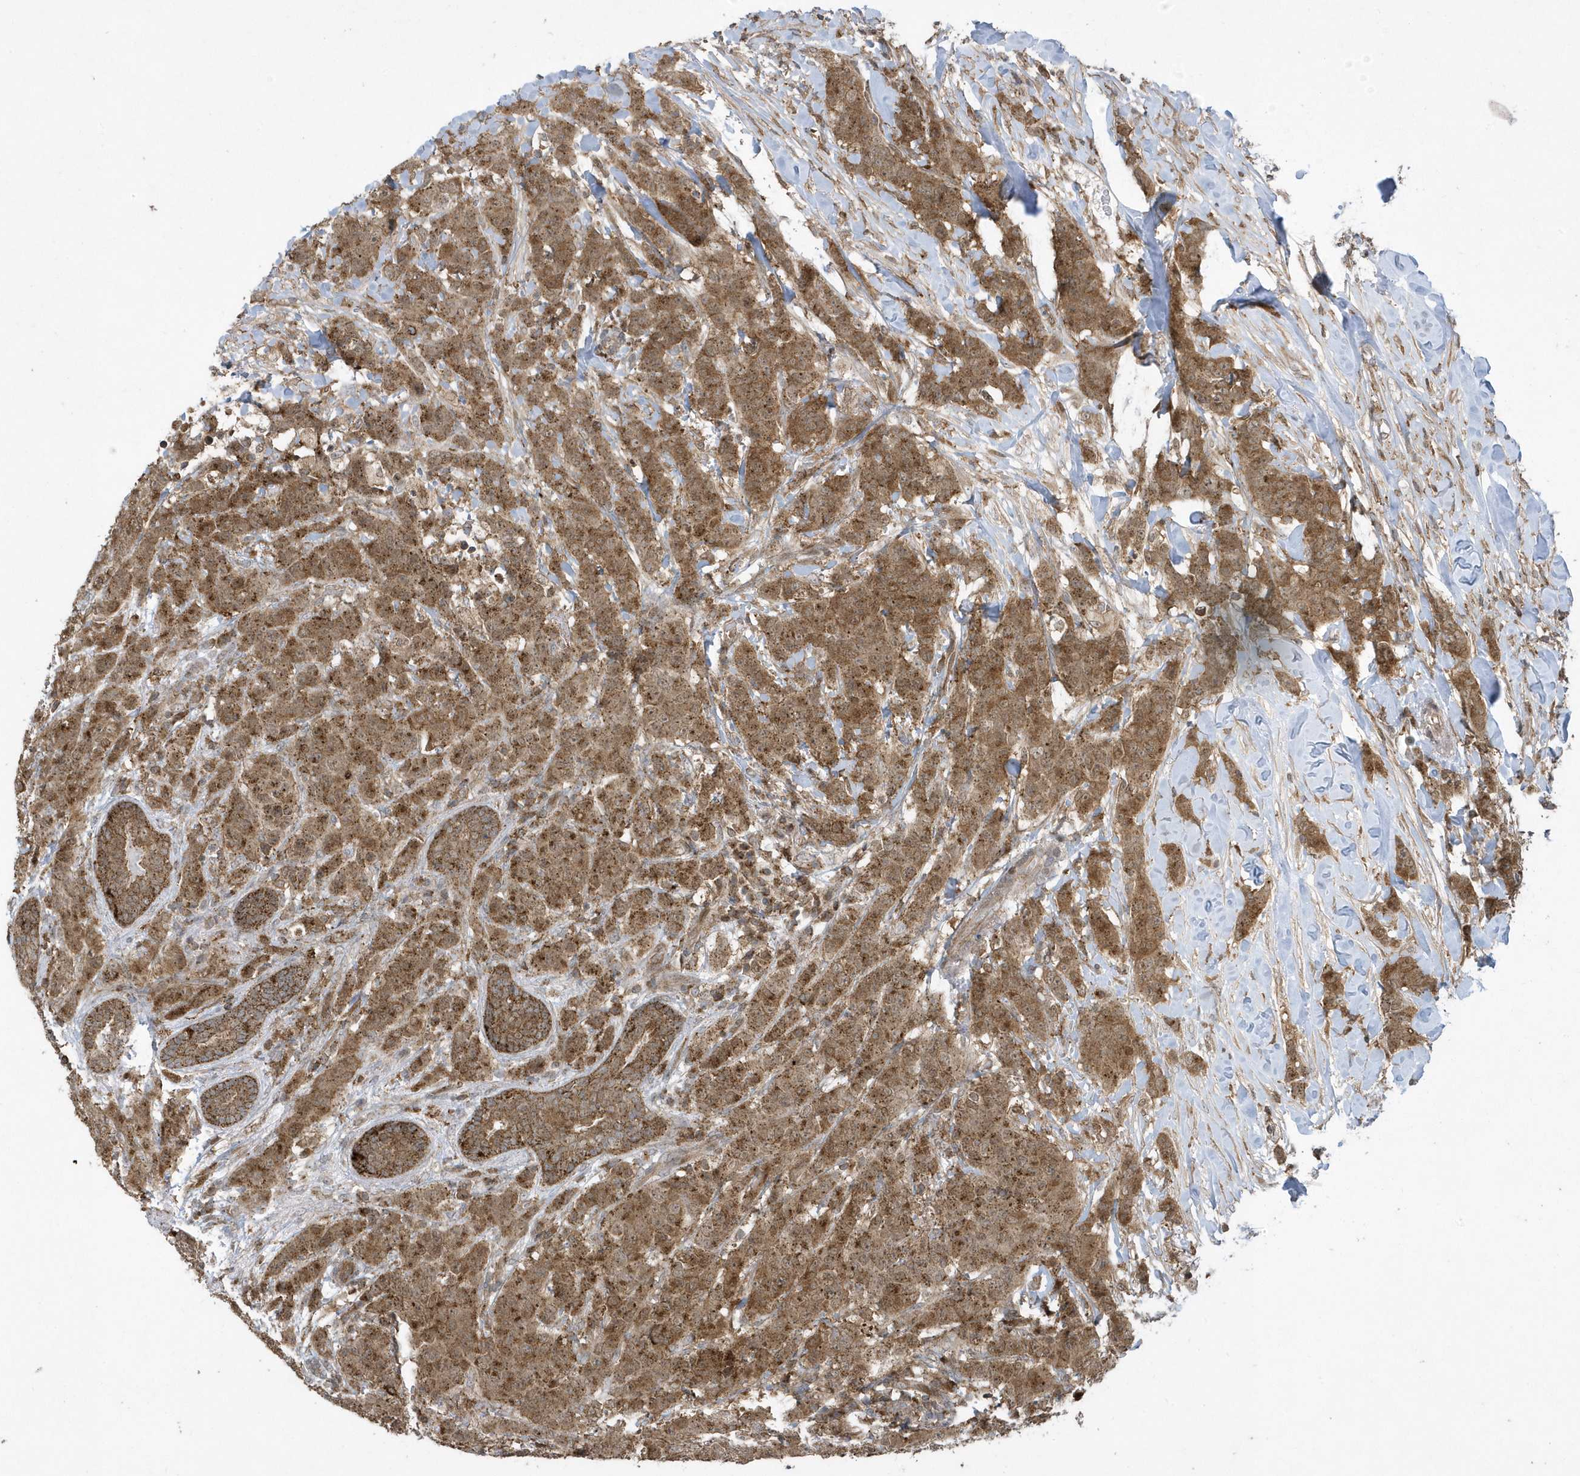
{"staining": {"intensity": "moderate", "quantity": ">75%", "location": "cytoplasmic/membranous"}, "tissue": "breast cancer", "cell_type": "Tumor cells", "image_type": "cancer", "snomed": [{"axis": "morphology", "description": "Duct carcinoma"}, {"axis": "topography", "description": "Breast"}], "caption": "Breast invasive ductal carcinoma stained for a protein shows moderate cytoplasmic/membranous positivity in tumor cells.", "gene": "STAMBP", "patient": {"sex": "female", "age": 40}}